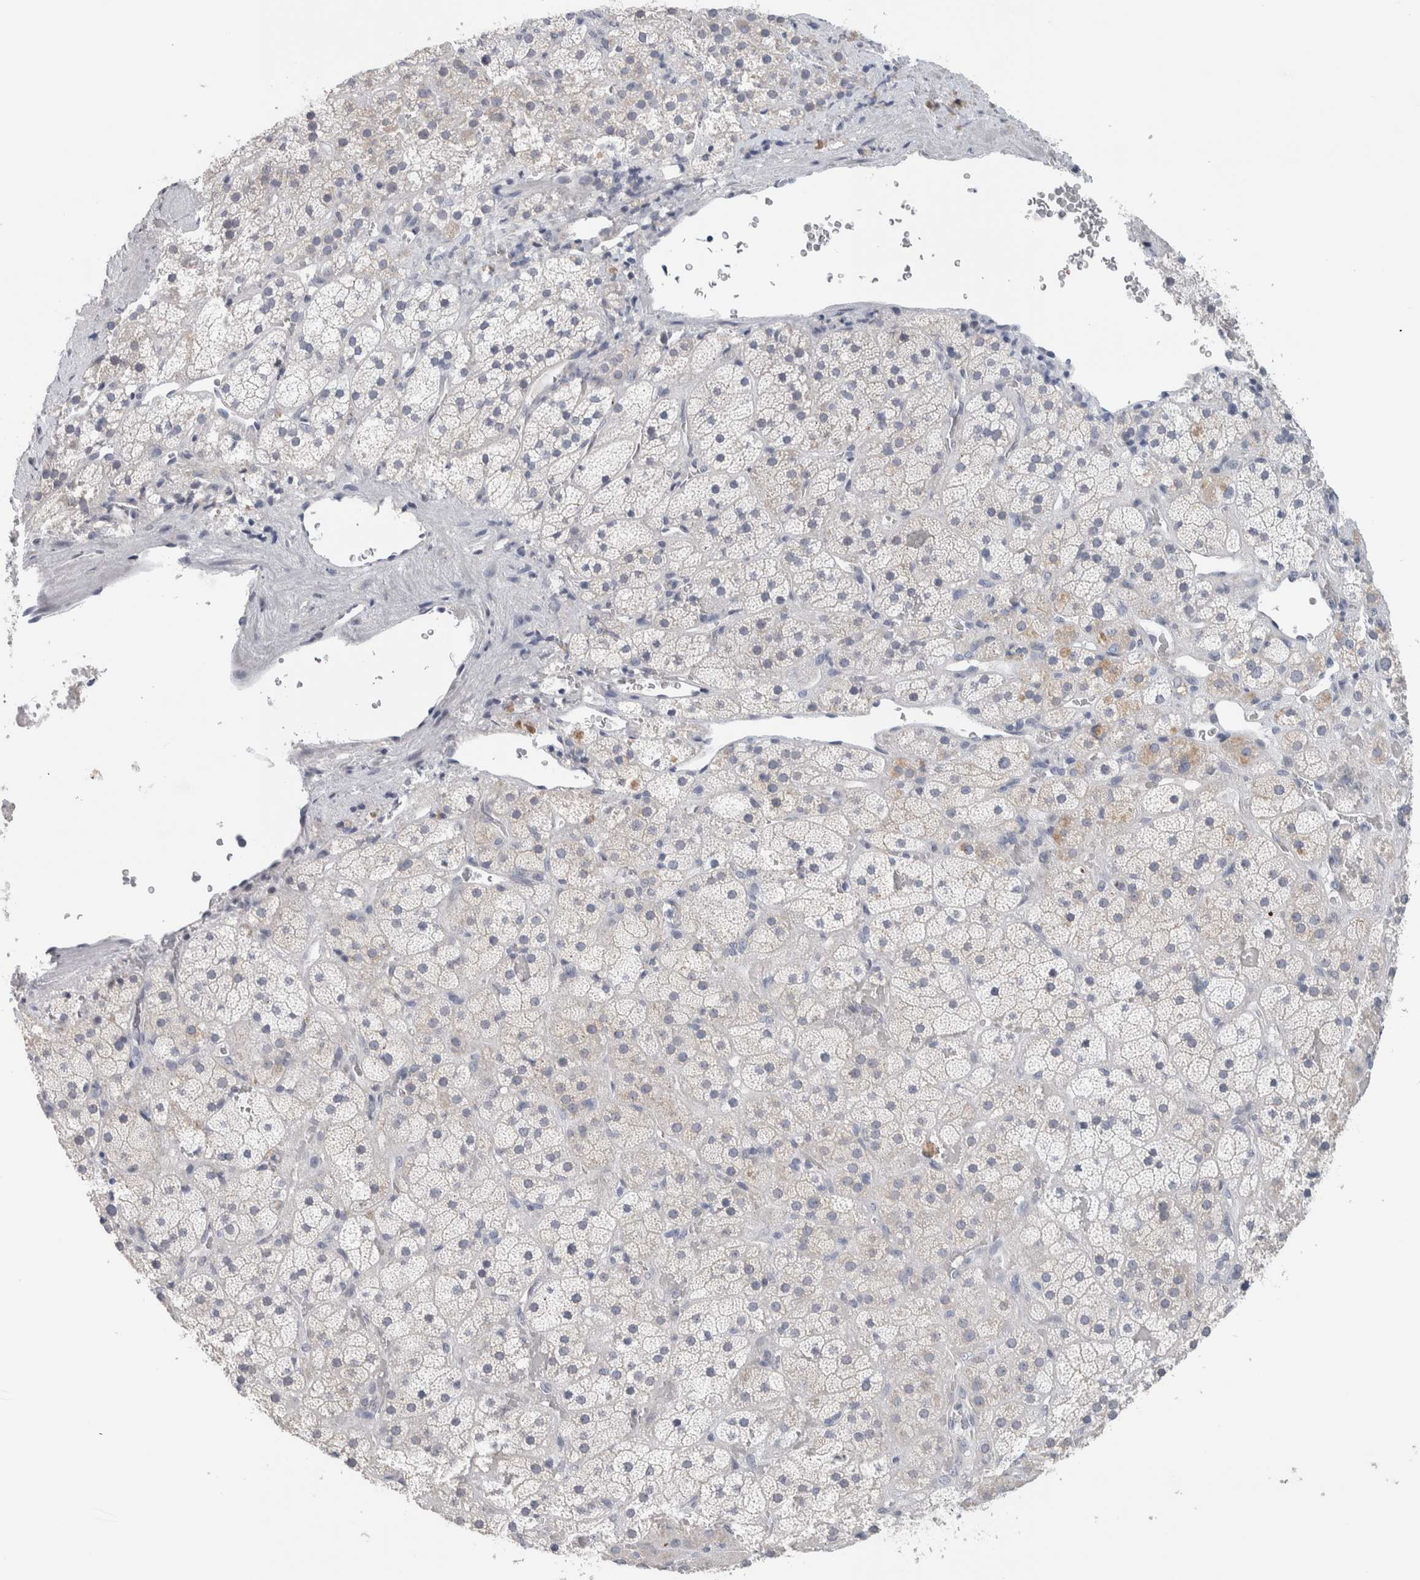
{"staining": {"intensity": "negative", "quantity": "none", "location": "none"}, "tissue": "adrenal gland", "cell_type": "Glandular cells", "image_type": "normal", "snomed": [{"axis": "morphology", "description": "Normal tissue, NOS"}, {"axis": "topography", "description": "Adrenal gland"}], "caption": "This is an immunohistochemistry (IHC) image of normal human adrenal gland. There is no expression in glandular cells.", "gene": "SCN2A", "patient": {"sex": "male", "age": 57}}